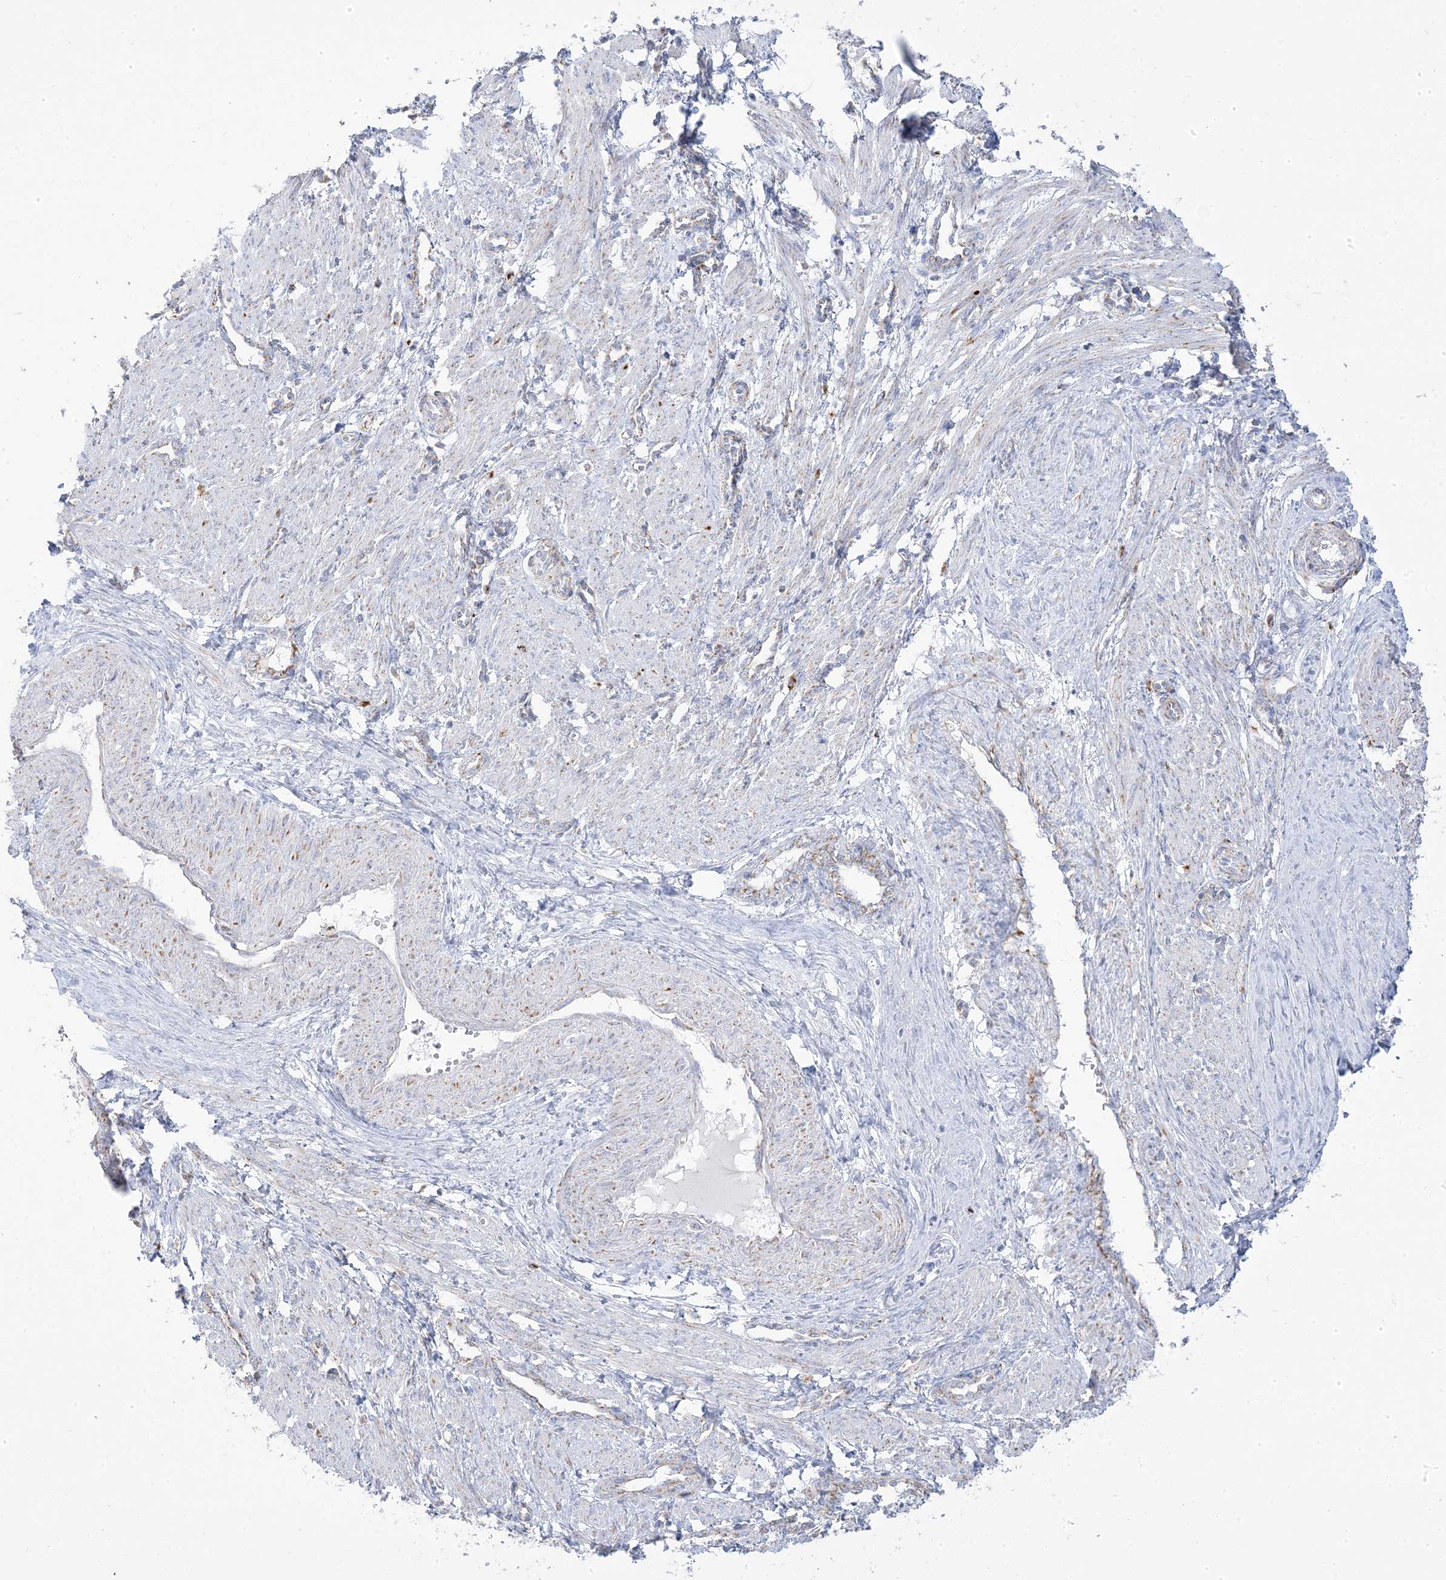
{"staining": {"intensity": "negative", "quantity": "none", "location": "none"}, "tissue": "smooth muscle", "cell_type": "Smooth muscle cells", "image_type": "normal", "snomed": [{"axis": "morphology", "description": "Normal tissue, NOS"}, {"axis": "topography", "description": "Endometrium"}], "caption": "Immunohistochemistry photomicrograph of normal smooth muscle: smooth muscle stained with DAB demonstrates no significant protein positivity in smooth muscle cells.", "gene": "PCCB", "patient": {"sex": "female", "age": 33}}